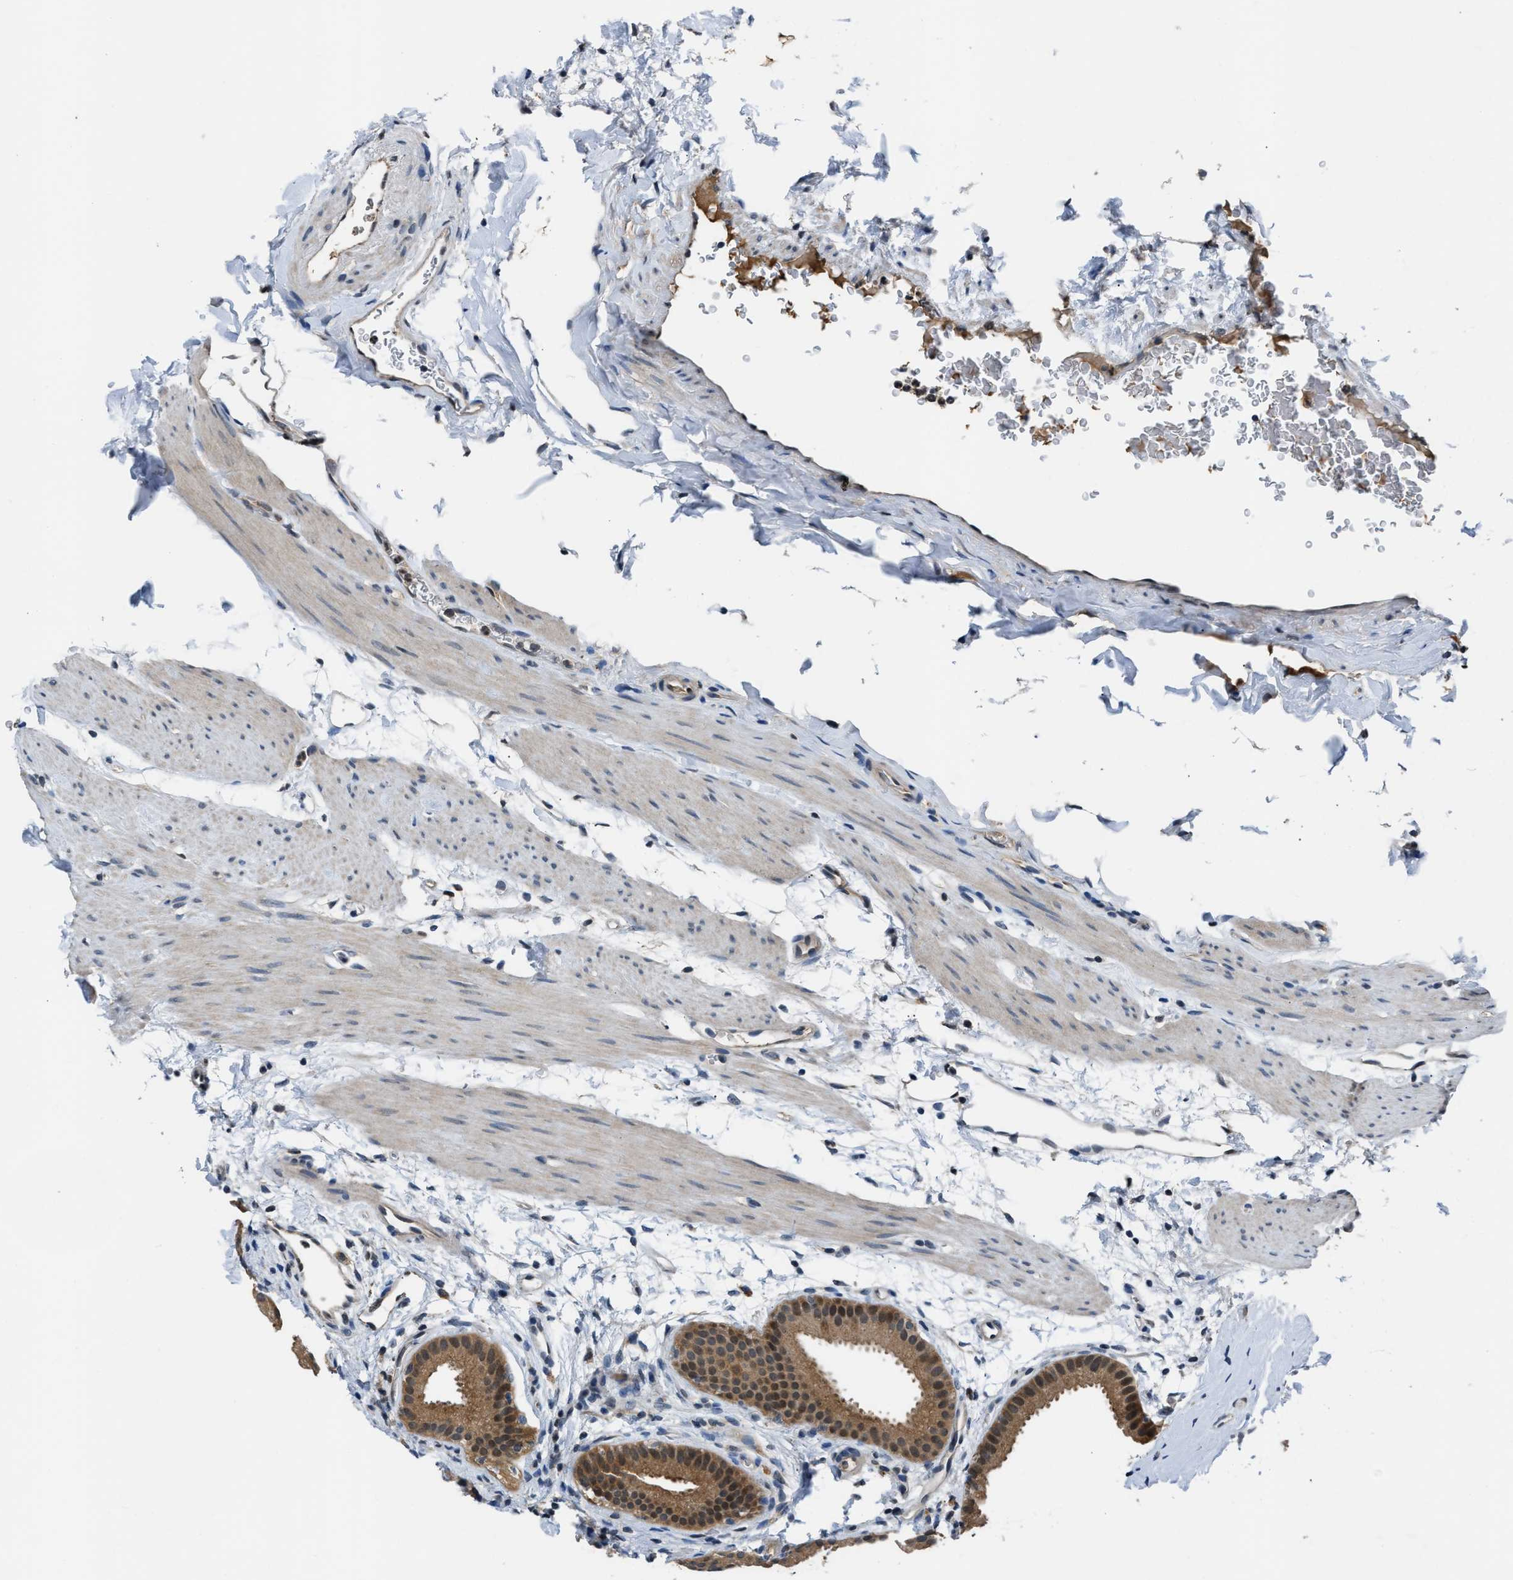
{"staining": {"intensity": "moderate", "quantity": ">75%", "location": "cytoplasmic/membranous"}, "tissue": "gallbladder", "cell_type": "Glandular cells", "image_type": "normal", "snomed": [{"axis": "morphology", "description": "Normal tissue, NOS"}, {"axis": "topography", "description": "Gallbladder"}], "caption": "Immunohistochemical staining of normal human gallbladder exhibits medium levels of moderate cytoplasmic/membranous staining in about >75% of glandular cells.", "gene": "TP53I3", "patient": {"sex": "female", "age": 64}}